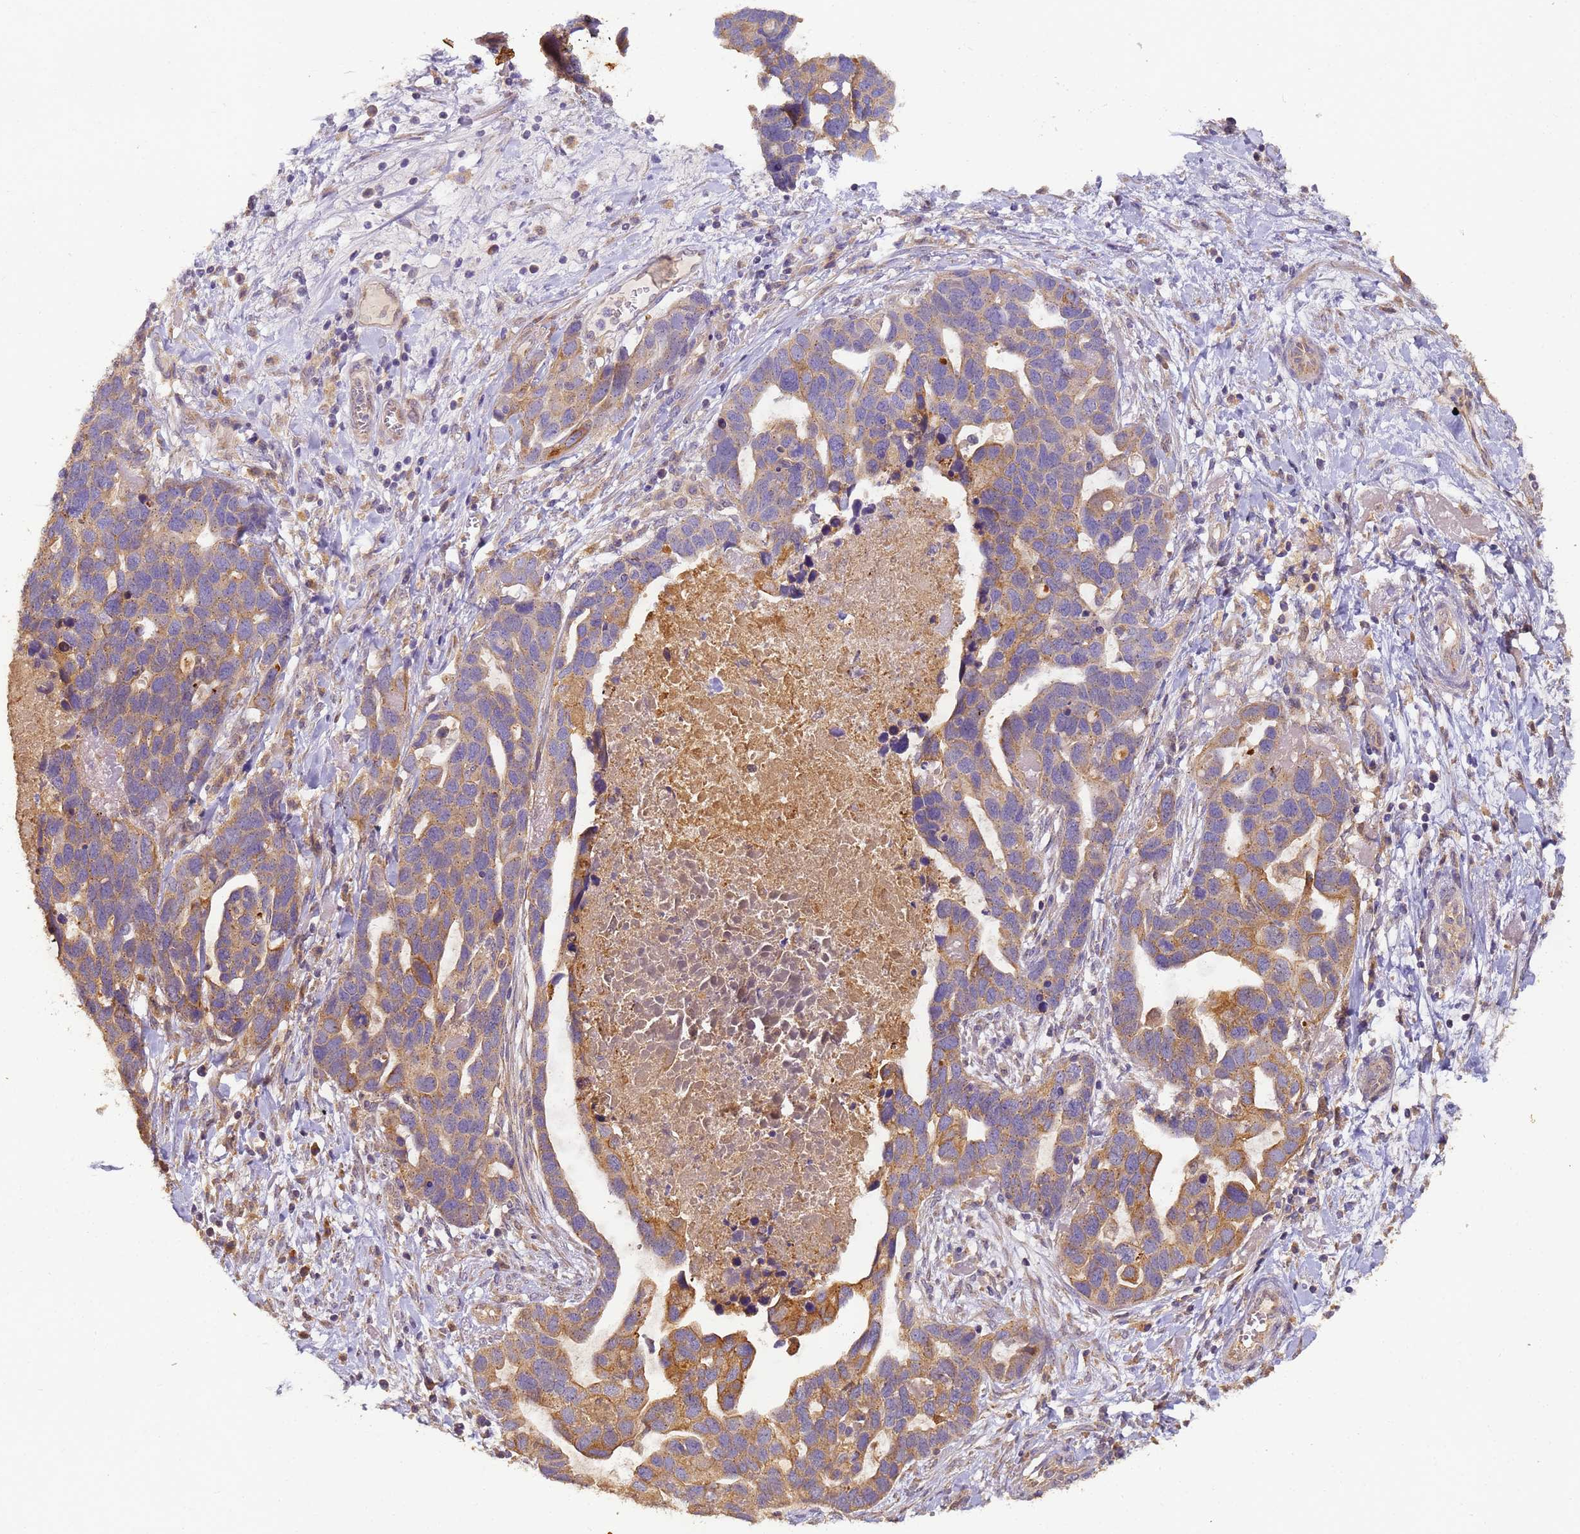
{"staining": {"intensity": "moderate", "quantity": "25%-75%", "location": "cytoplasmic/membranous"}, "tissue": "ovarian cancer", "cell_type": "Tumor cells", "image_type": "cancer", "snomed": [{"axis": "morphology", "description": "Cystadenocarcinoma, serous, NOS"}, {"axis": "topography", "description": "Ovary"}], "caption": "IHC photomicrograph of neoplastic tissue: ovarian serous cystadenocarcinoma stained using immunohistochemistry displays medium levels of moderate protein expression localized specifically in the cytoplasmic/membranous of tumor cells, appearing as a cytoplasmic/membranous brown color.", "gene": "TIGAR", "patient": {"sex": "female", "age": 54}}